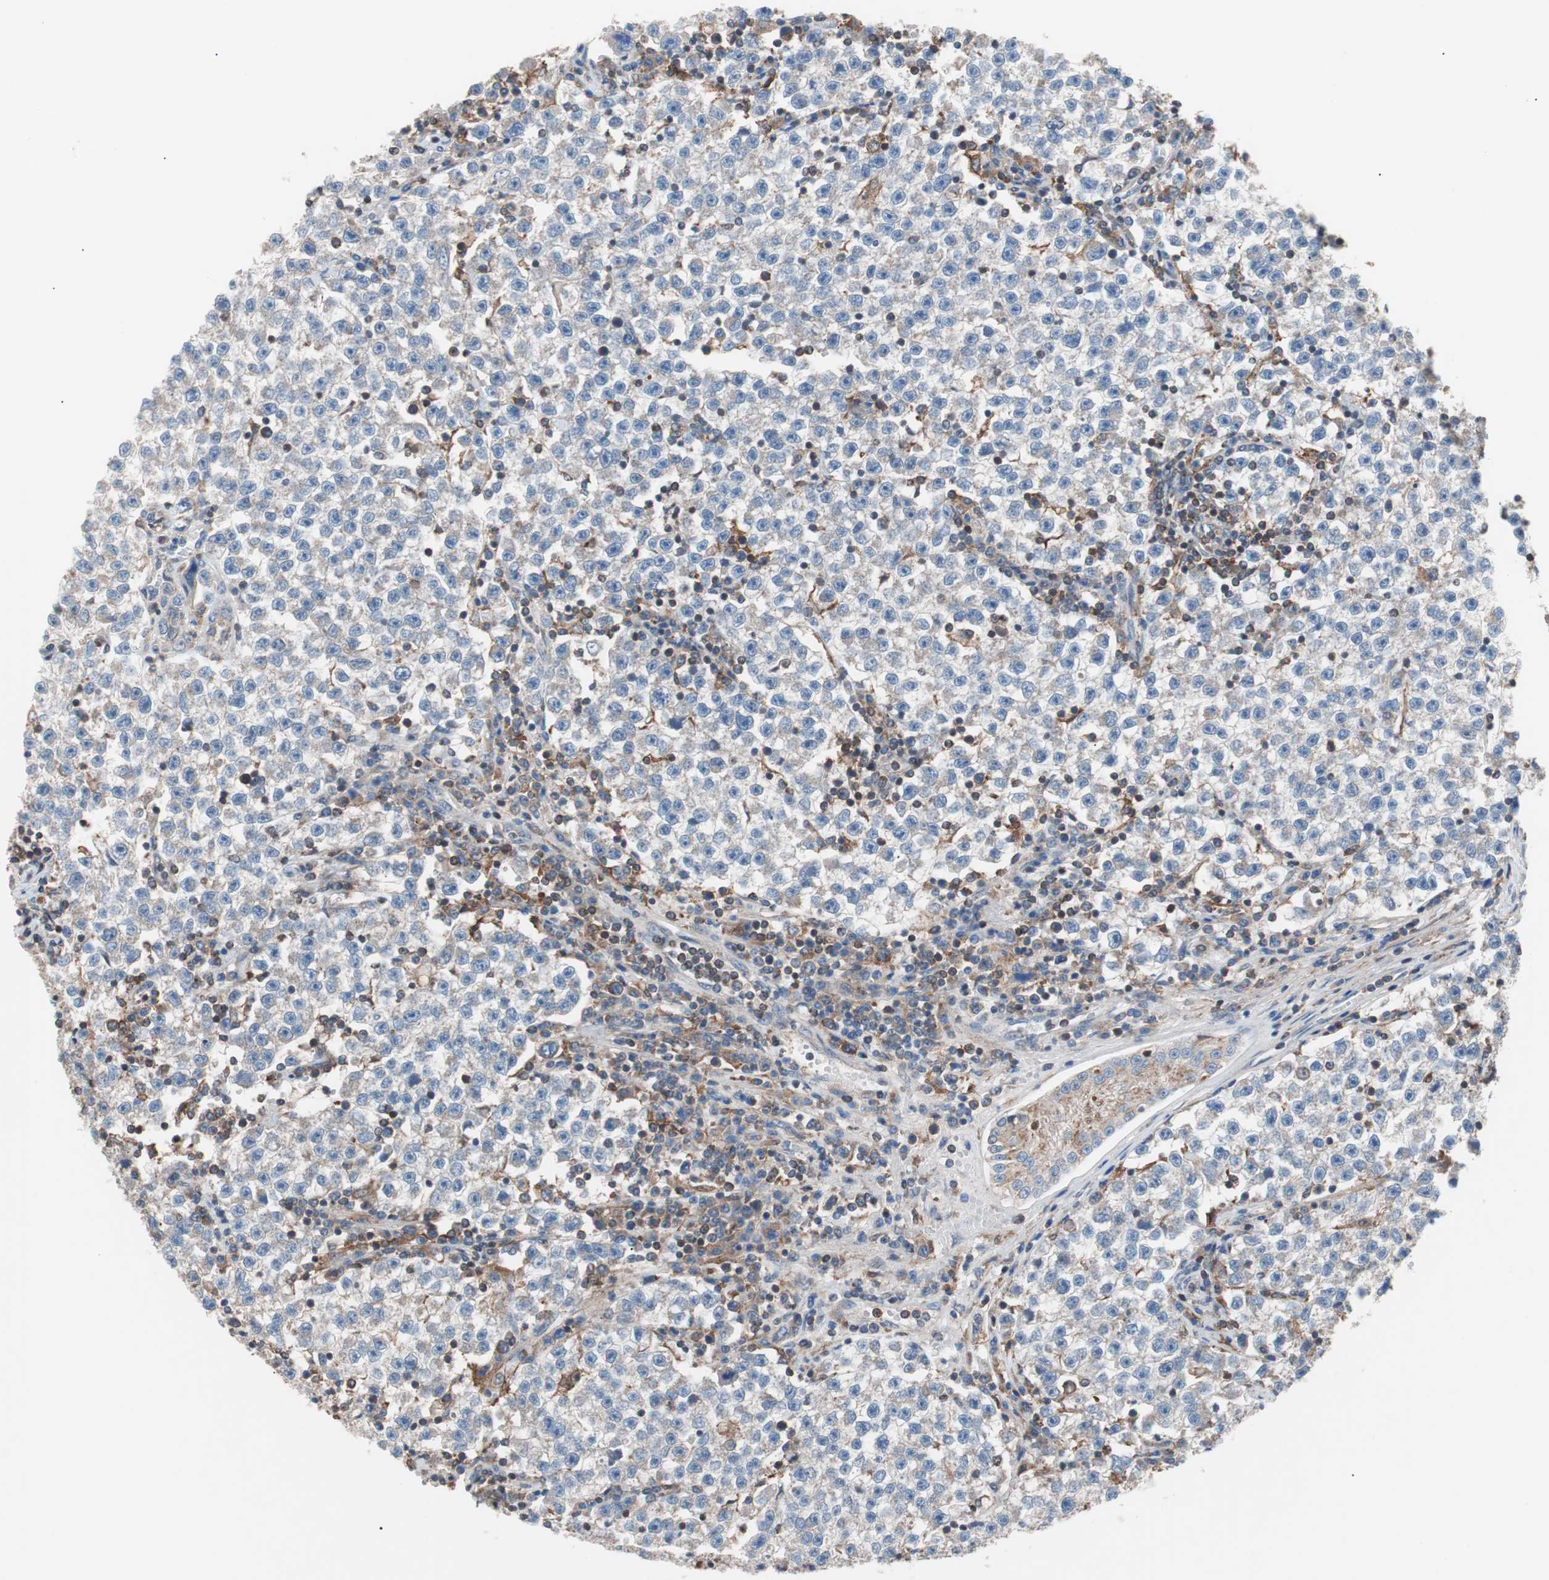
{"staining": {"intensity": "weak", "quantity": ">75%", "location": "cytoplasmic/membranous"}, "tissue": "testis cancer", "cell_type": "Tumor cells", "image_type": "cancer", "snomed": [{"axis": "morphology", "description": "Seminoma, NOS"}, {"axis": "topography", "description": "Testis"}], "caption": "Human testis seminoma stained for a protein (brown) reveals weak cytoplasmic/membranous positive expression in about >75% of tumor cells.", "gene": "PIK3R1", "patient": {"sex": "male", "age": 22}}